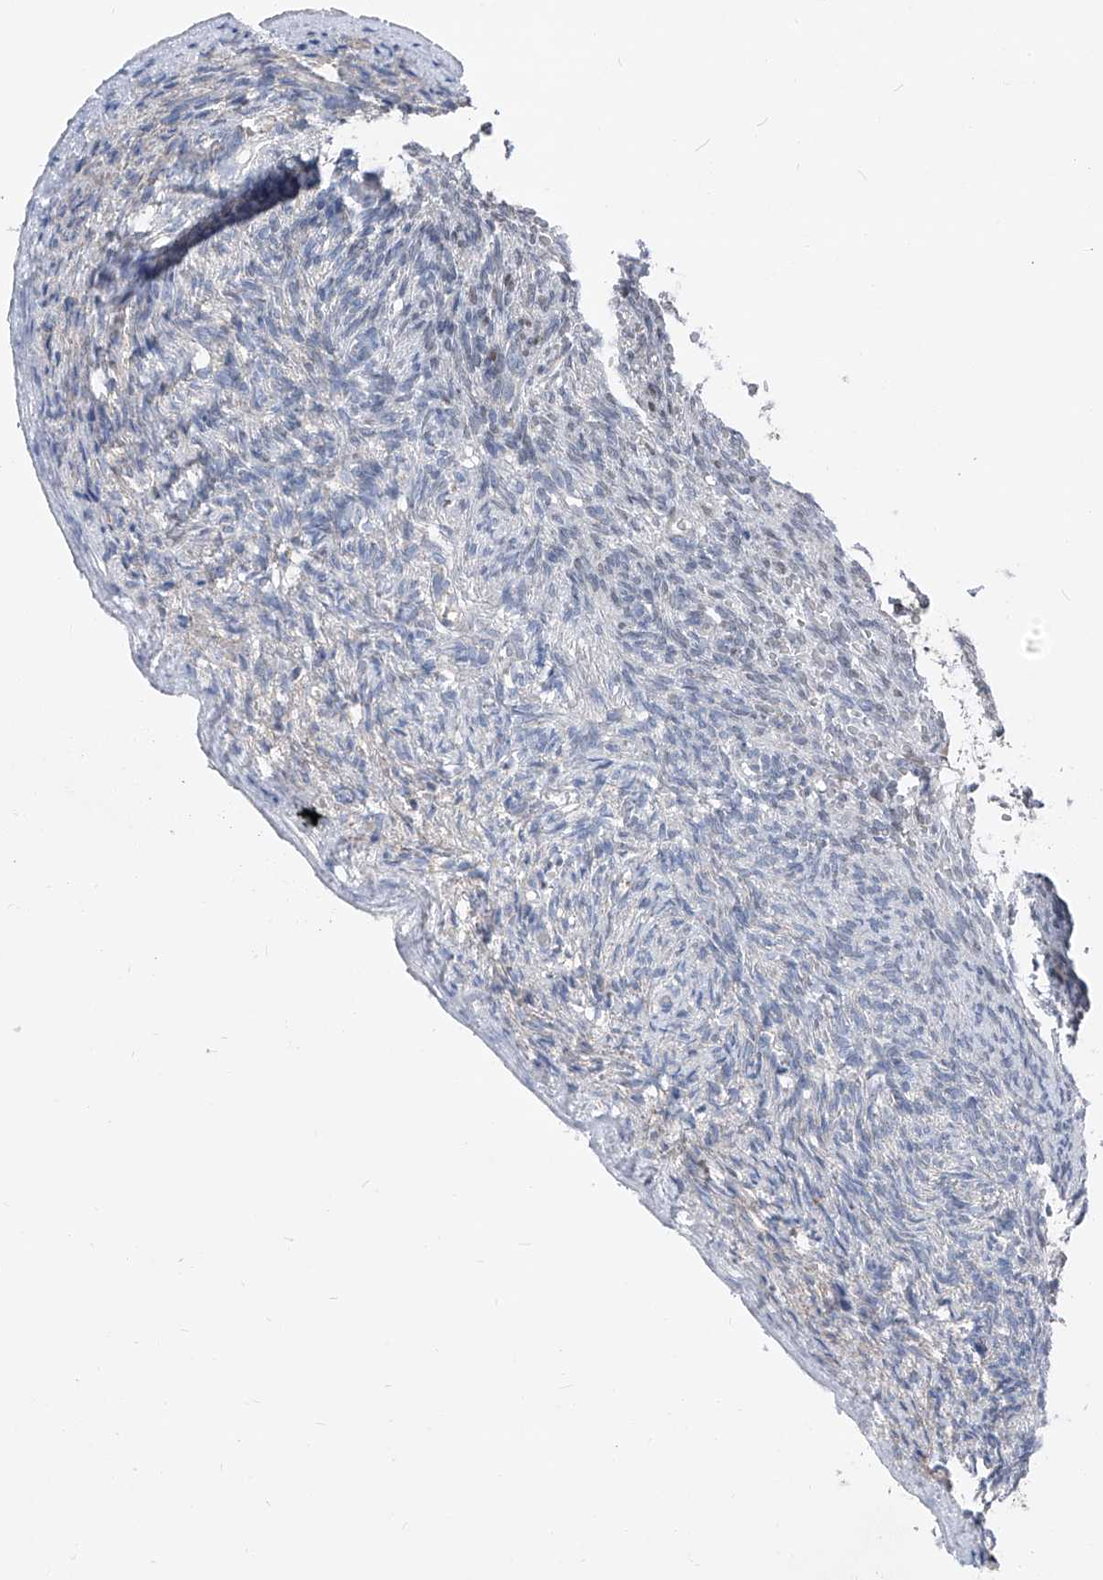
{"staining": {"intensity": "negative", "quantity": "none", "location": "none"}, "tissue": "ovary", "cell_type": "Ovarian stroma cells", "image_type": "normal", "snomed": [{"axis": "morphology", "description": "Normal tissue, NOS"}, {"axis": "topography", "description": "Ovary"}], "caption": "Human ovary stained for a protein using IHC displays no positivity in ovarian stroma cells.", "gene": "AGPS", "patient": {"sex": "female", "age": 34}}